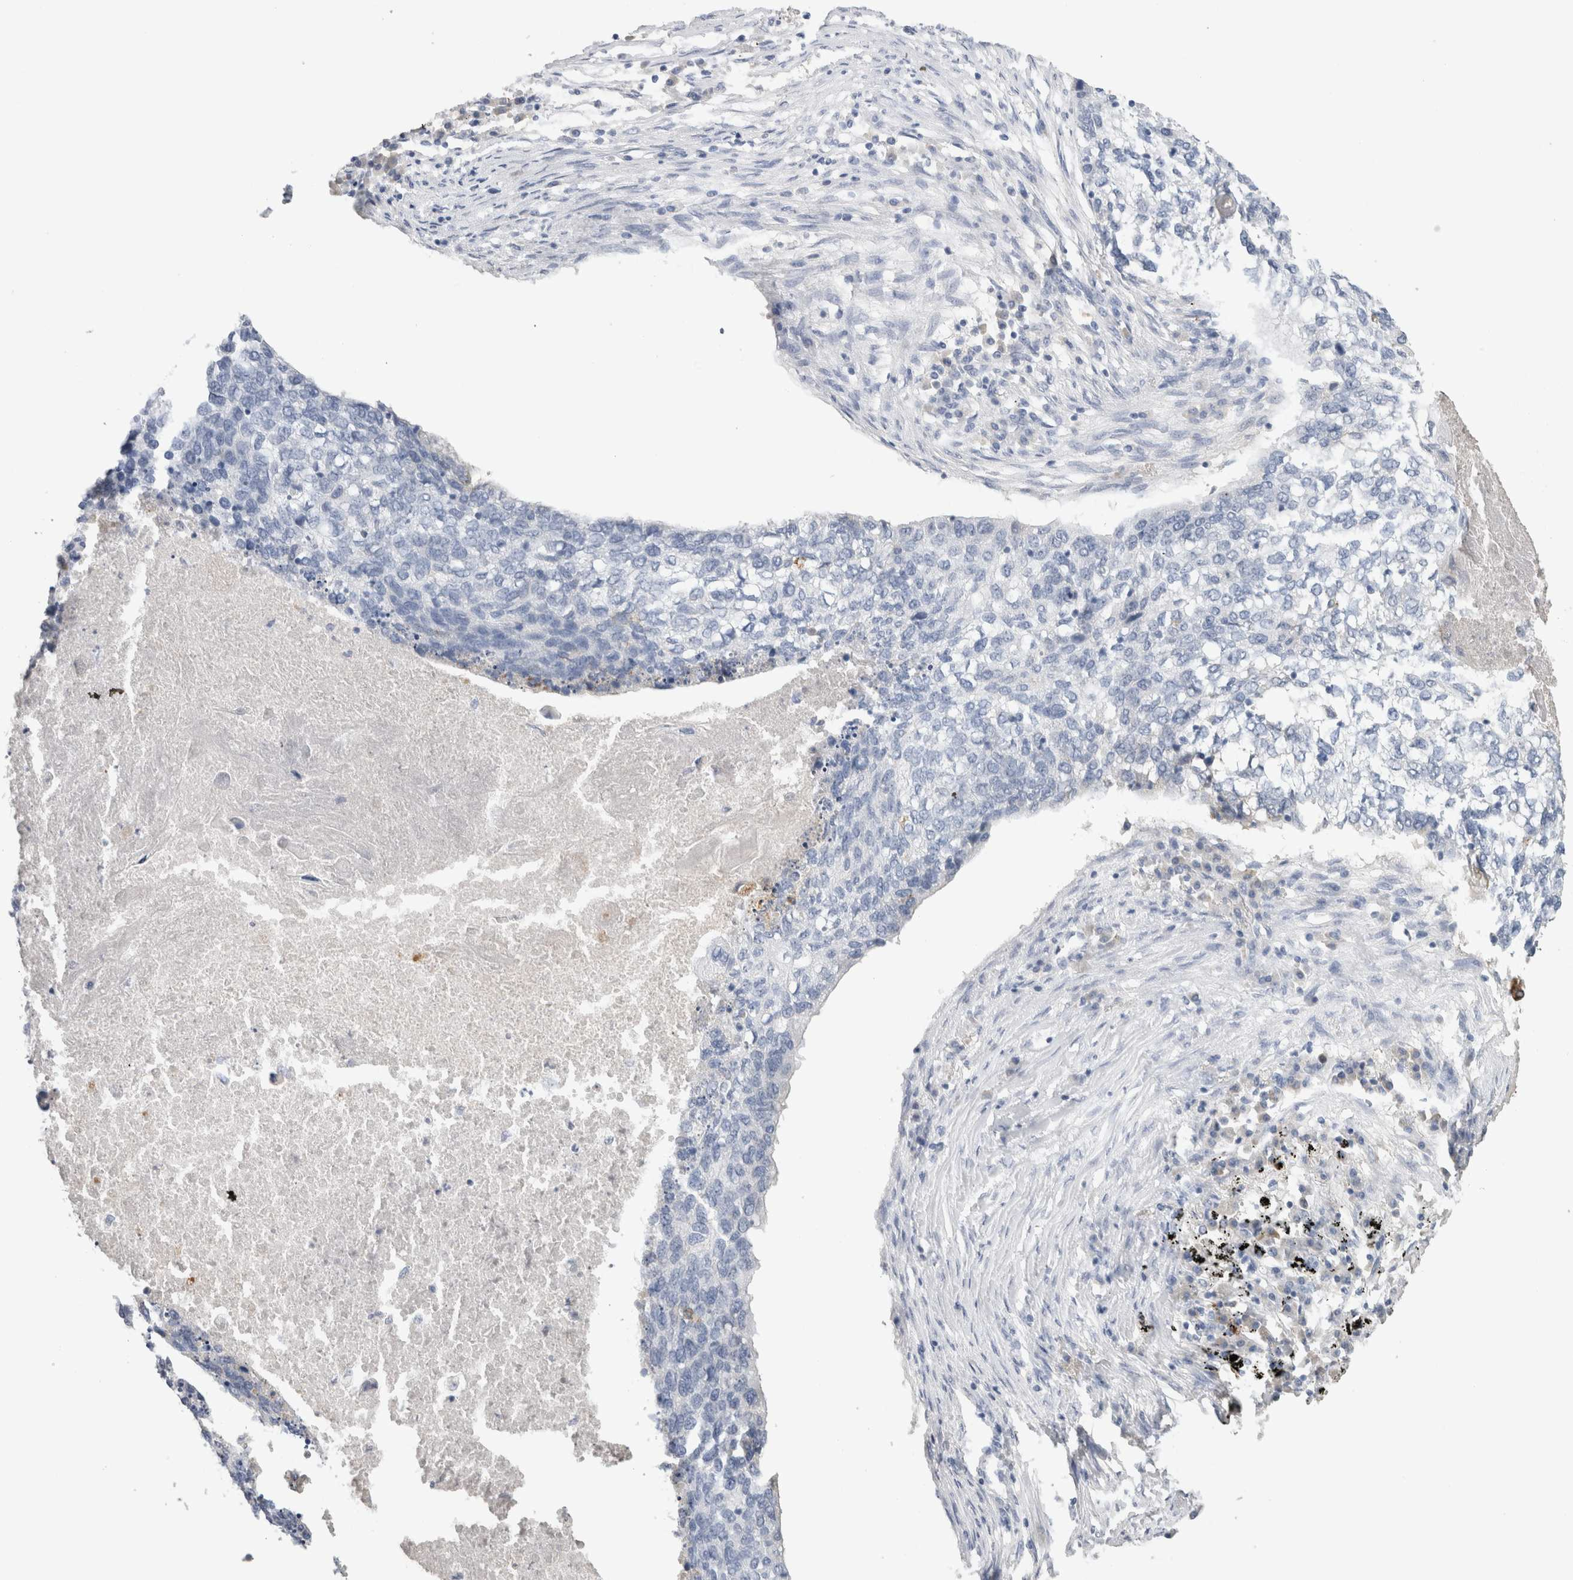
{"staining": {"intensity": "negative", "quantity": "none", "location": "none"}, "tissue": "lung cancer", "cell_type": "Tumor cells", "image_type": "cancer", "snomed": [{"axis": "morphology", "description": "Squamous cell carcinoma, NOS"}, {"axis": "topography", "description": "Lung"}], "caption": "A histopathology image of human lung squamous cell carcinoma is negative for staining in tumor cells.", "gene": "LAMP3", "patient": {"sex": "female", "age": 63}}